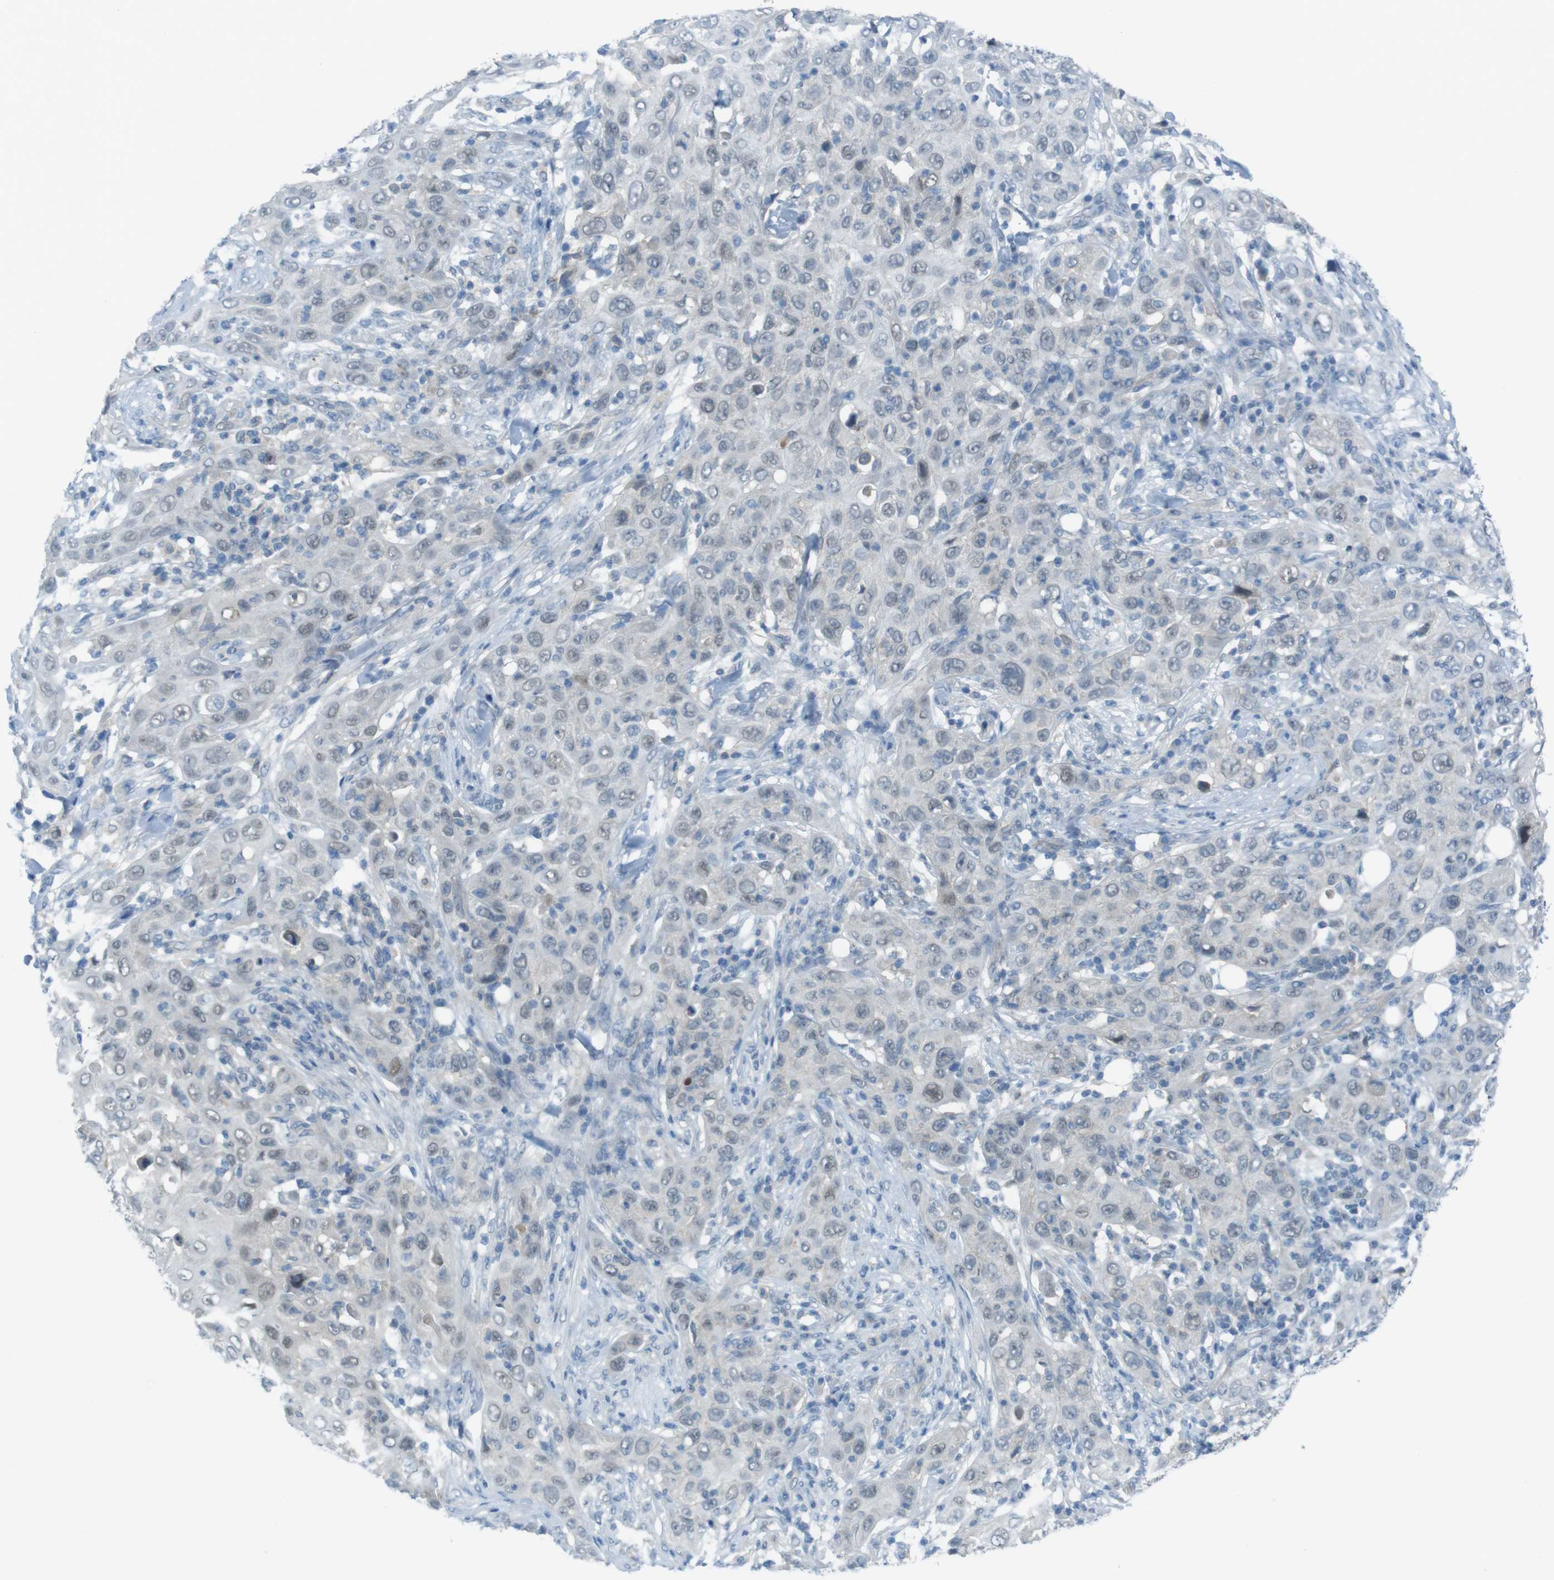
{"staining": {"intensity": "negative", "quantity": "none", "location": "none"}, "tissue": "skin cancer", "cell_type": "Tumor cells", "image_type": "cancer", "snomed": [{"axis": "morphology", "description": "Squamous cell carcinoma, NOS"}, {"axis": "topography", "description": "Skin"}], "caption": "The image exhibits no staining of tumor cells in skin squamous cell carcinoma. (DAB (3,3'-diaminobenzidine) immunohistochemistry visualized using brightfield microscopy, high magnification).", "gene": "ZDHHC20", "patient": {"sex": "female", "age": 88}}